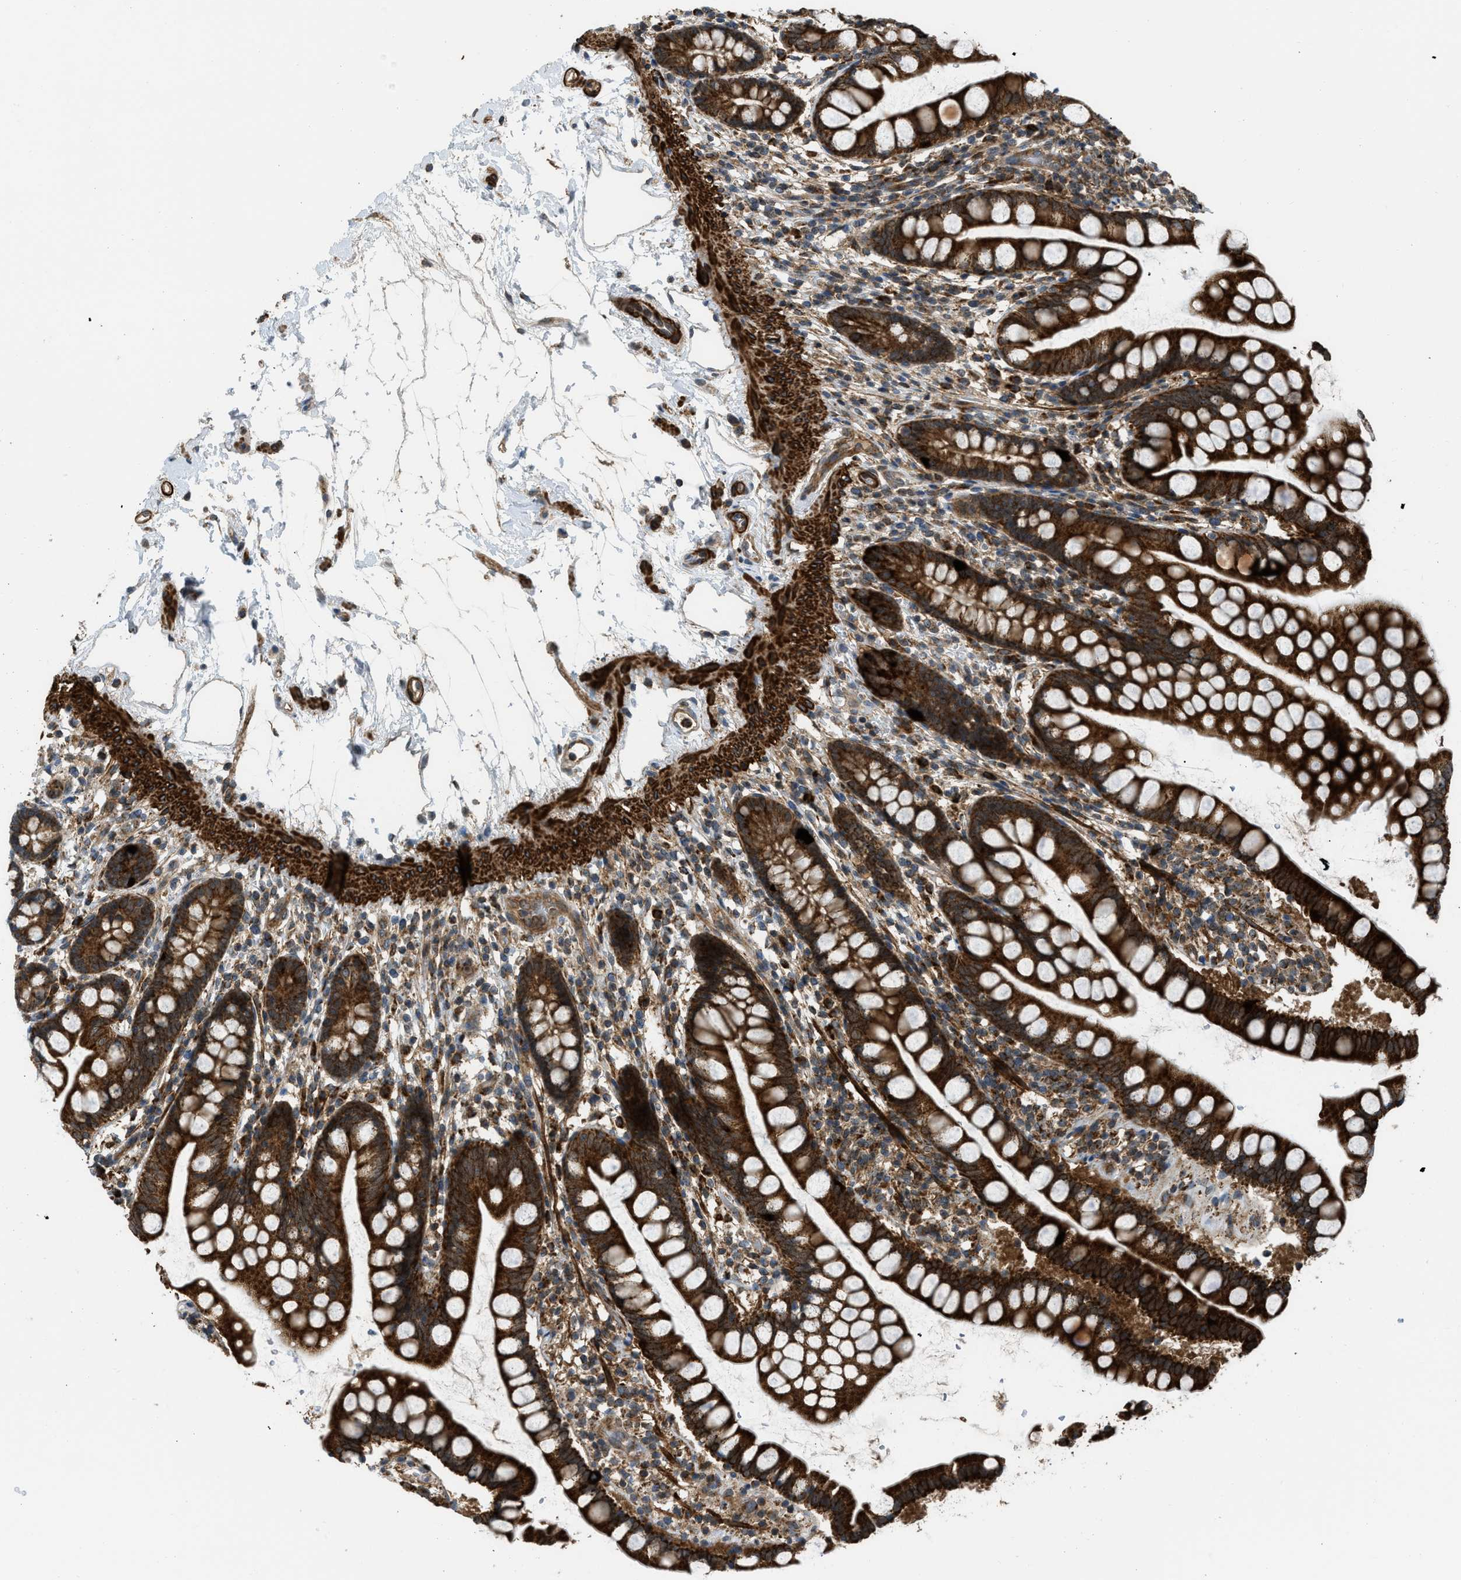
{"staining": {"intensity": "strong", "quantity": ">75%", "location": "cytoplasmic/membranous"}, "tissue": "small intestine", "cell_type": "Glandular cells", "image_type": "normal", "snomed": [{"axis": "morphology", "description": "Normal tissue, NOS"}, {"axis": "topography", "description": "Small intestine"}], "caption": "This is a histology image of immunohistochemistry (IHC) staining of unremarkable small intestine, which shows strong staining in the cytoplasmic/membranous of glandular cells.", "gene": "SESN2", "patient": {"sex": "female", "age": 84}}